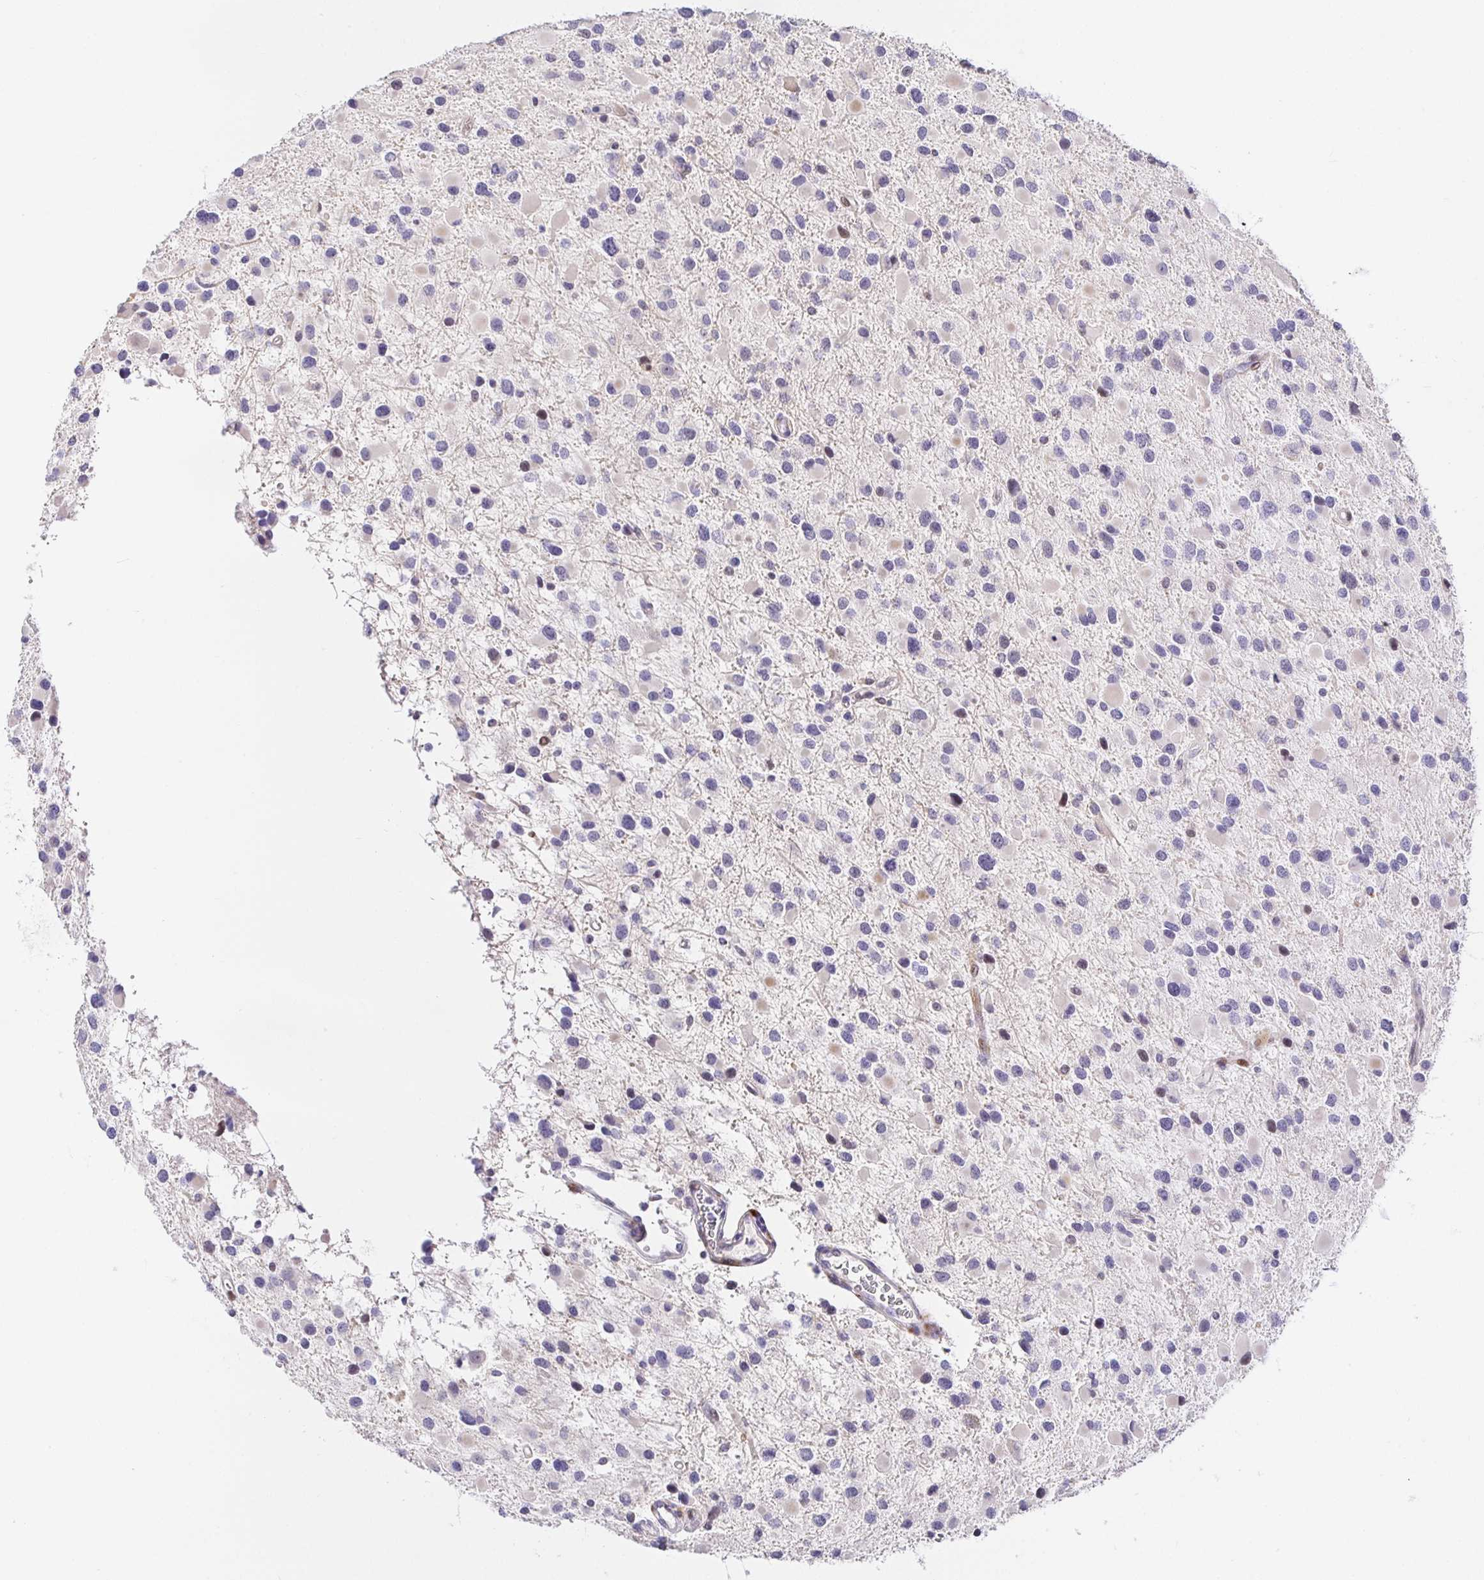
{"staining": {"intensity": "negative", "quantity": "none", "location": "none"}, "tissue": "glioma", "cell_type": "Tumor cells", "image_type": "cancer", "snomed": [{"axis": "morphology", "description": "Glioma, malignant, Low grade"}, {"axis": "topography", "description": "Brain"}], "caption": "Glioma stained for a protein using IHC displays no staining tumor cells.", "gene": "KBTBD13", "patient": {"sex": "female", "age": 32}}